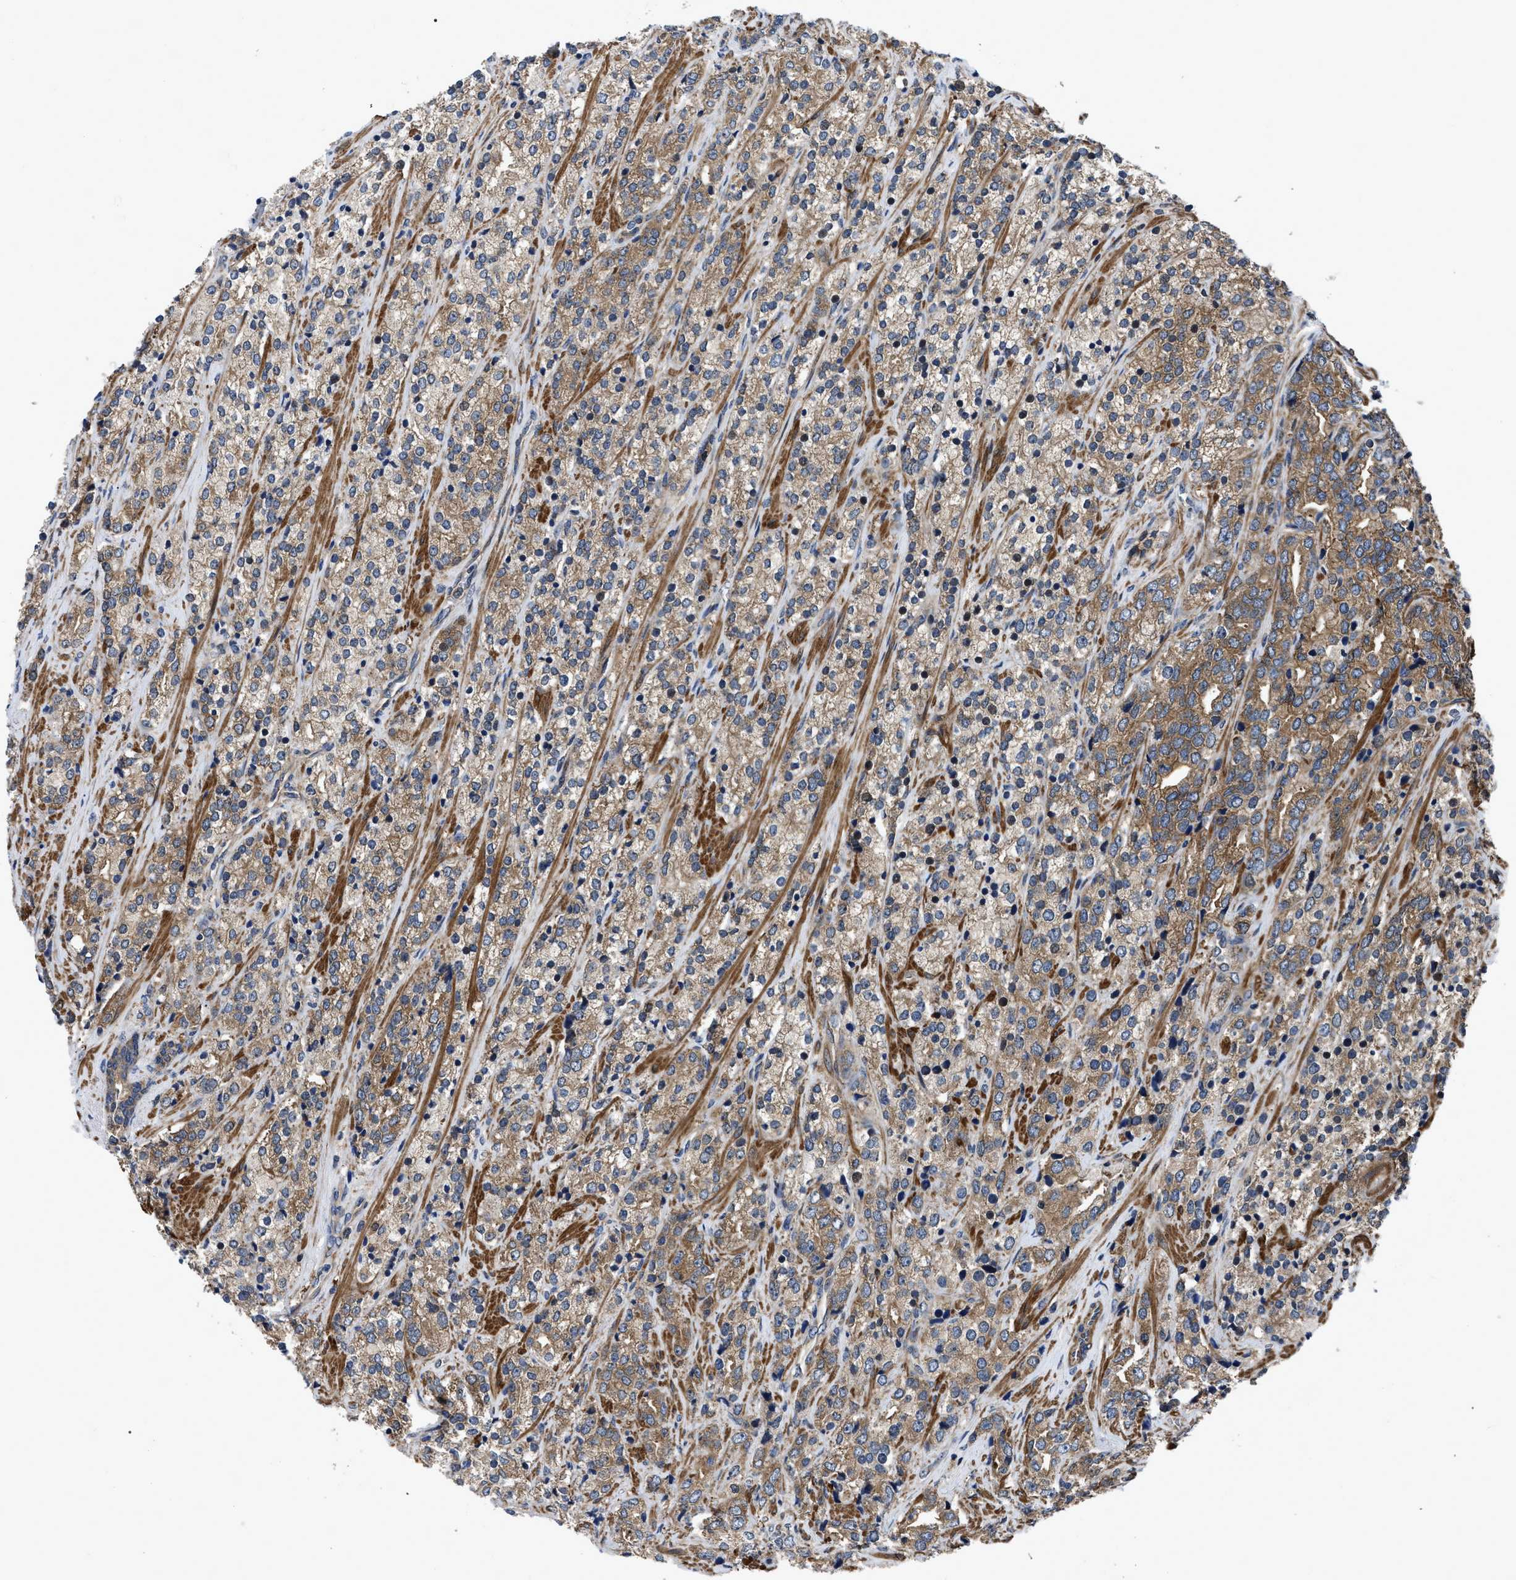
{"staining": {"intensity": "moderate", "quantity": ">75%", "location": "cytoplasmic/membranous"}, "tissue": "prostate cancer", "cell_type": "Tumor cells", "image_type": "cancer", "snomed": [{"axis": "morphology", "description": "Adenocarcinoma, High grade"}, {"axis": "topography", "description": "Prostate"}], "caption": "Approximately >75% of tumor cells in prostate cancer exhibit moderate cytoplasmic/membranous protein expression as visualized by brown immunohistochemical staining.", "gene": "PPWD1", "patient": {"sex": "male", "age": 71}}